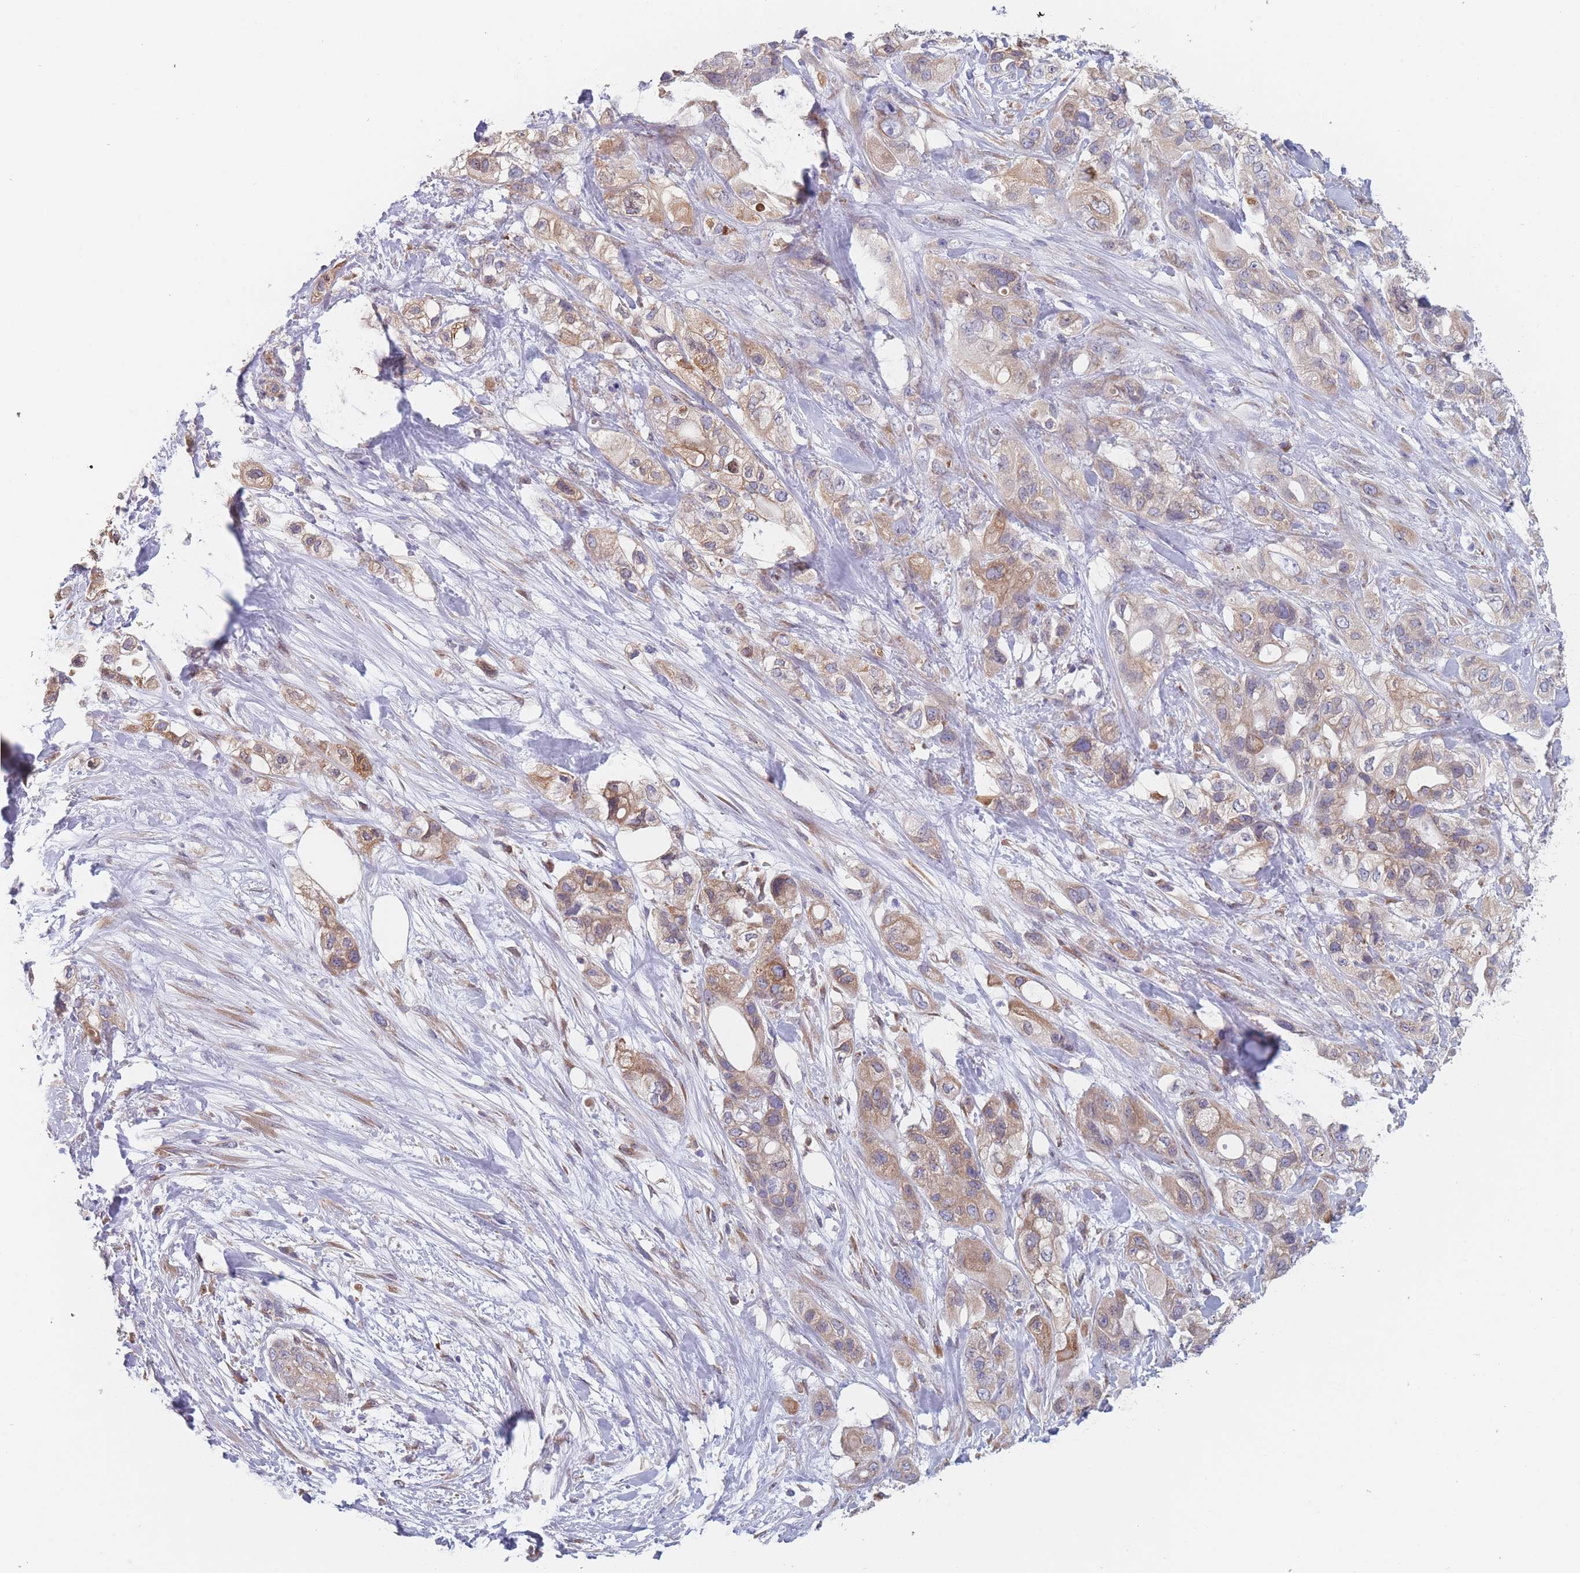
{"staining": {"intensity": "moderate", "quantity": "25%-75%", "location": "cytoplasmic/membranous"}, "tissue": "pancreatic cancer", "cell_type": "Tumor cells", "image_type": "cancer", "snomed": [{"axis": "morphology", "description": "Adenocarcinoma, NOS"}, {"axis": "topography", "description": "Pancreas"}], "caption": "This micrograph exhibits immunohistochemistry (IHC) staining of pancreatic adenocarcinoma, with medium moderate cytoplasmic/membranous expression in about 25%-75% of tumor cells.", "gene": "TMED10", "patient": {"sex": "male", "age": 44}}